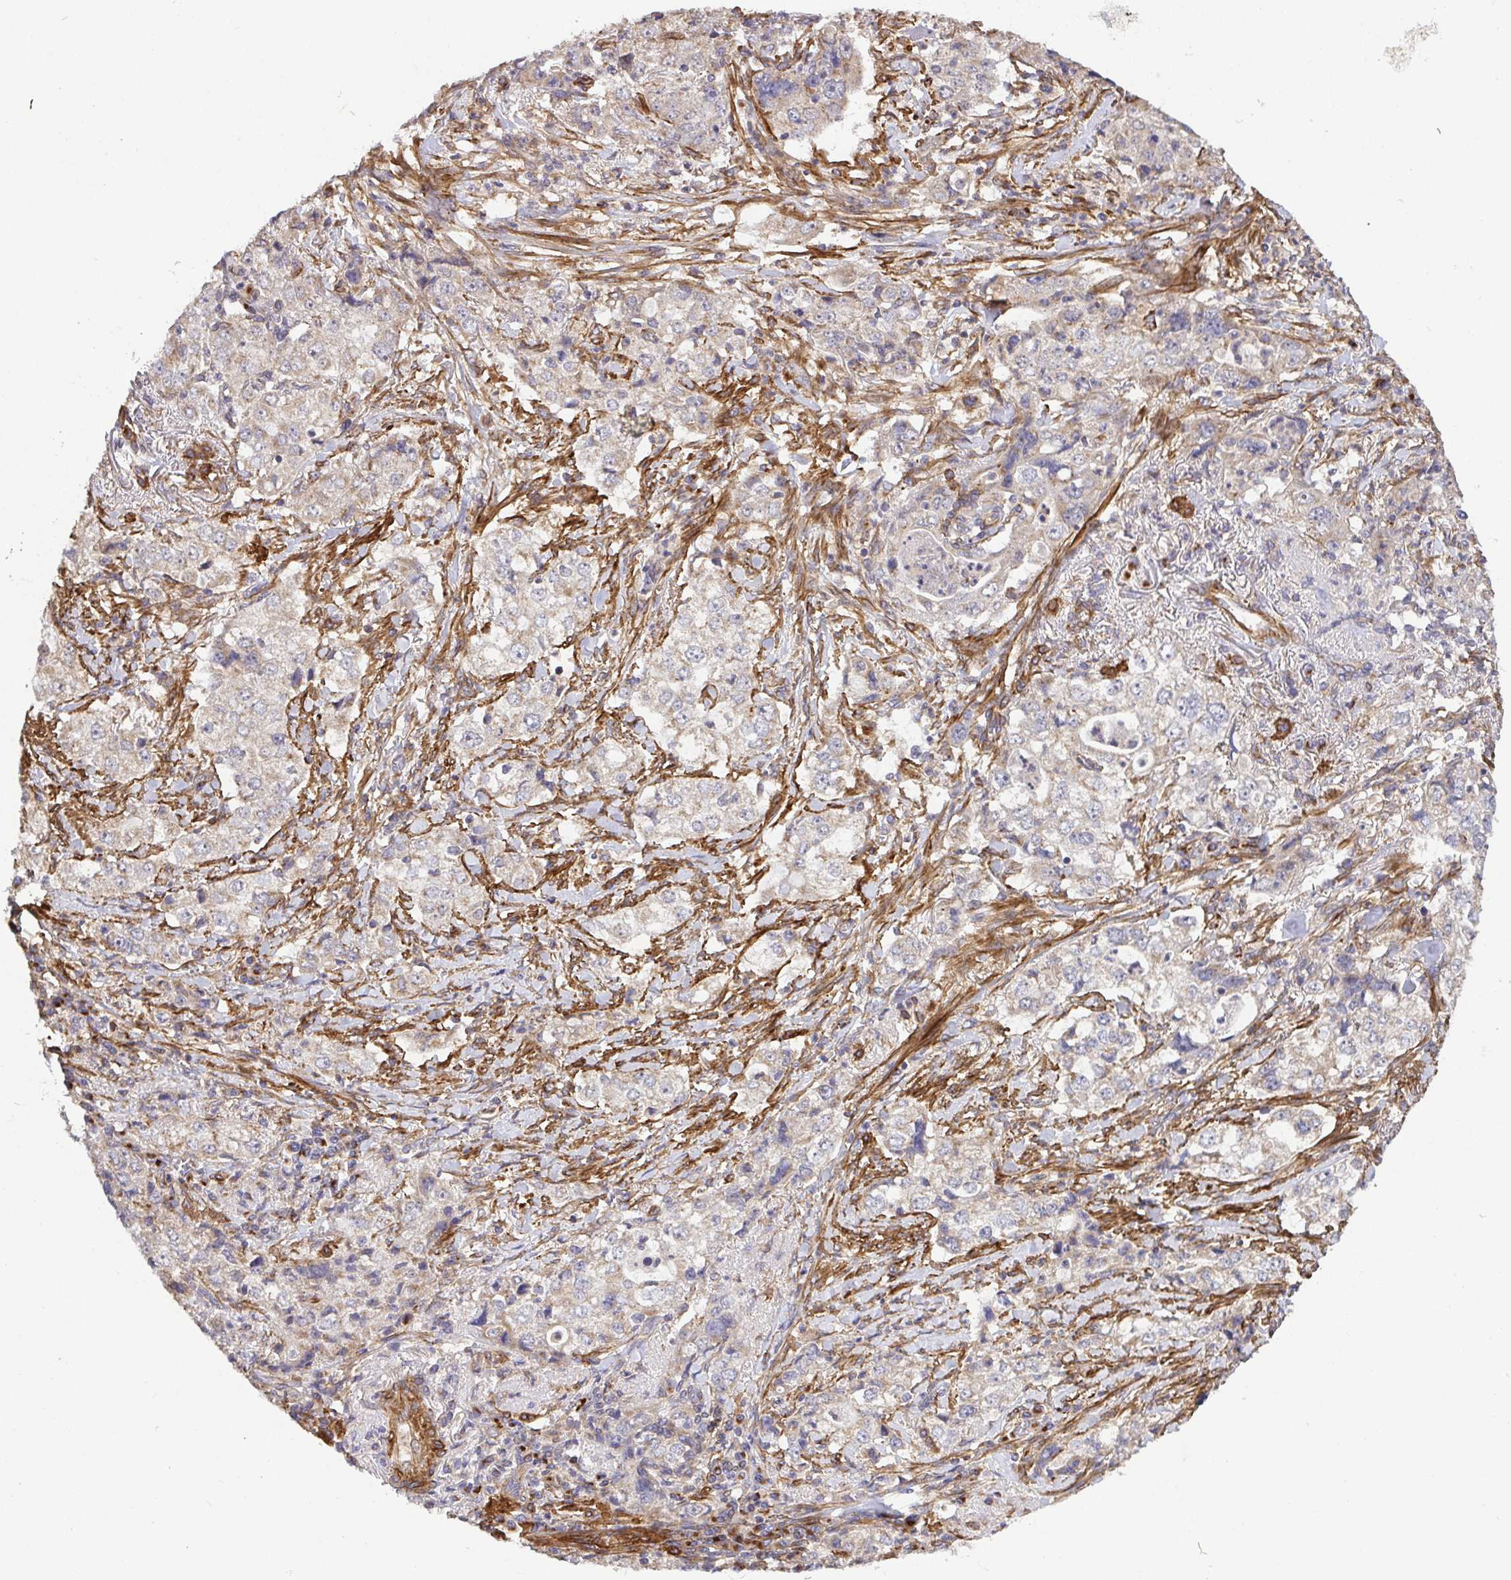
{"staining": {"intensity": "weak", "quantity": "<25%", "location": "cytoplasmic/membranous"}, "tissue": "stomach cancer", "cell_type": "Tumor cells", "image_type": "cancer", "snomed": [{"axis": "morphology", "description": "Adenocarcinoma, NOS"}, {"axis": "topography", "description": "Stomach, upper"}], "caption": "Human stomach cancer stained for a protein using IHC exhibits no staining in tumor cells.", "gene": "TM9SF4", "patient": {"sex": "male", "age": 75}}